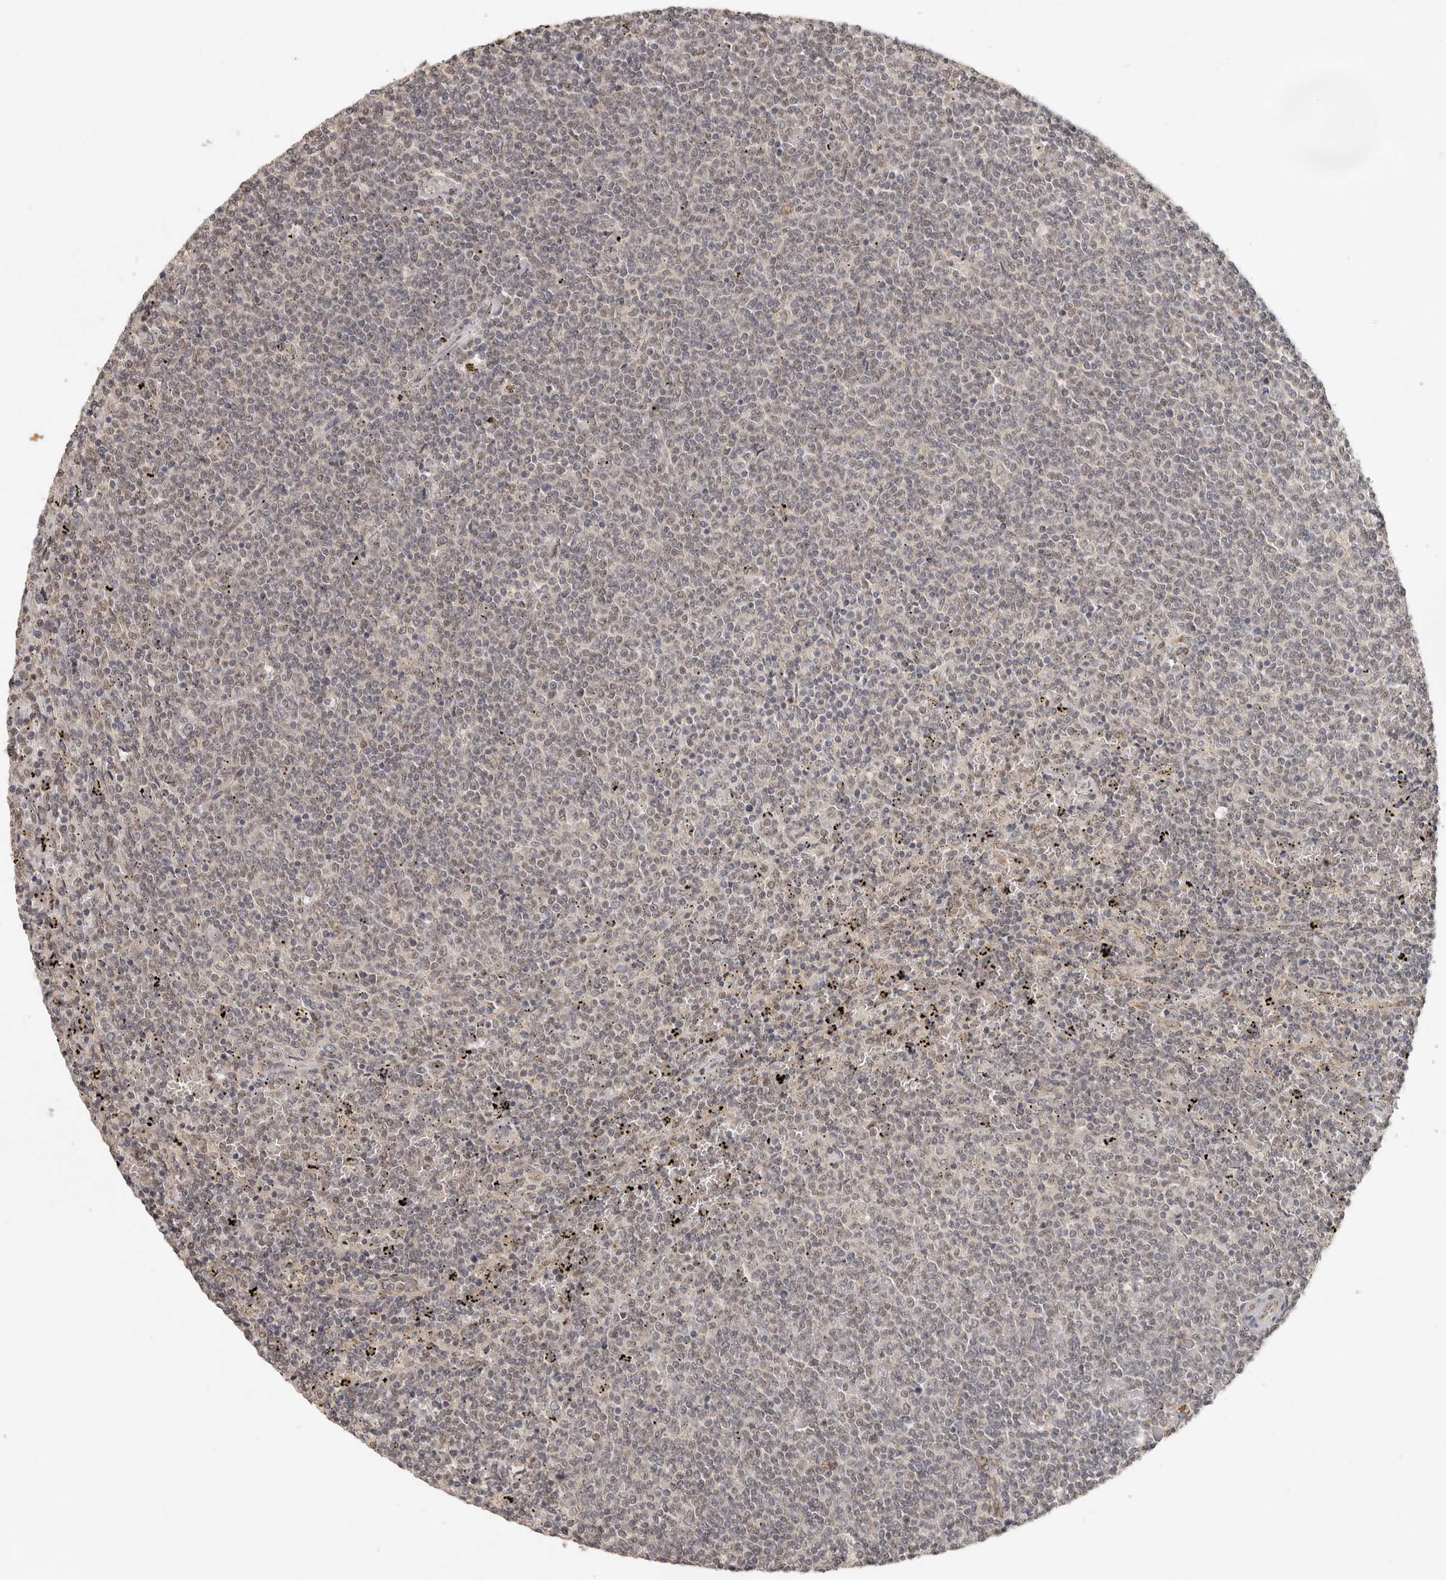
{"staining": {"intensity": "negative", "quantity": "none", "location": "none"}, "tissue": "lymphoma", "cell_type": "Tumor cells", "image_type": "cancer", "snomed": [{"axis": "morphology", "description": "Malignant lymphoma, non-Hodgkin's type, Low grade"}, {"axis": "topography", "description": "Spleen"}], "caption": "IHC histopathology image of malignant lymphoma, non-Hodgkin's type (low-grade) stained for a protein (brown), which displays no positivity in tumor cells.", "gene": "LRRC75A", "patient": {"sex": "female", "age": 50}}